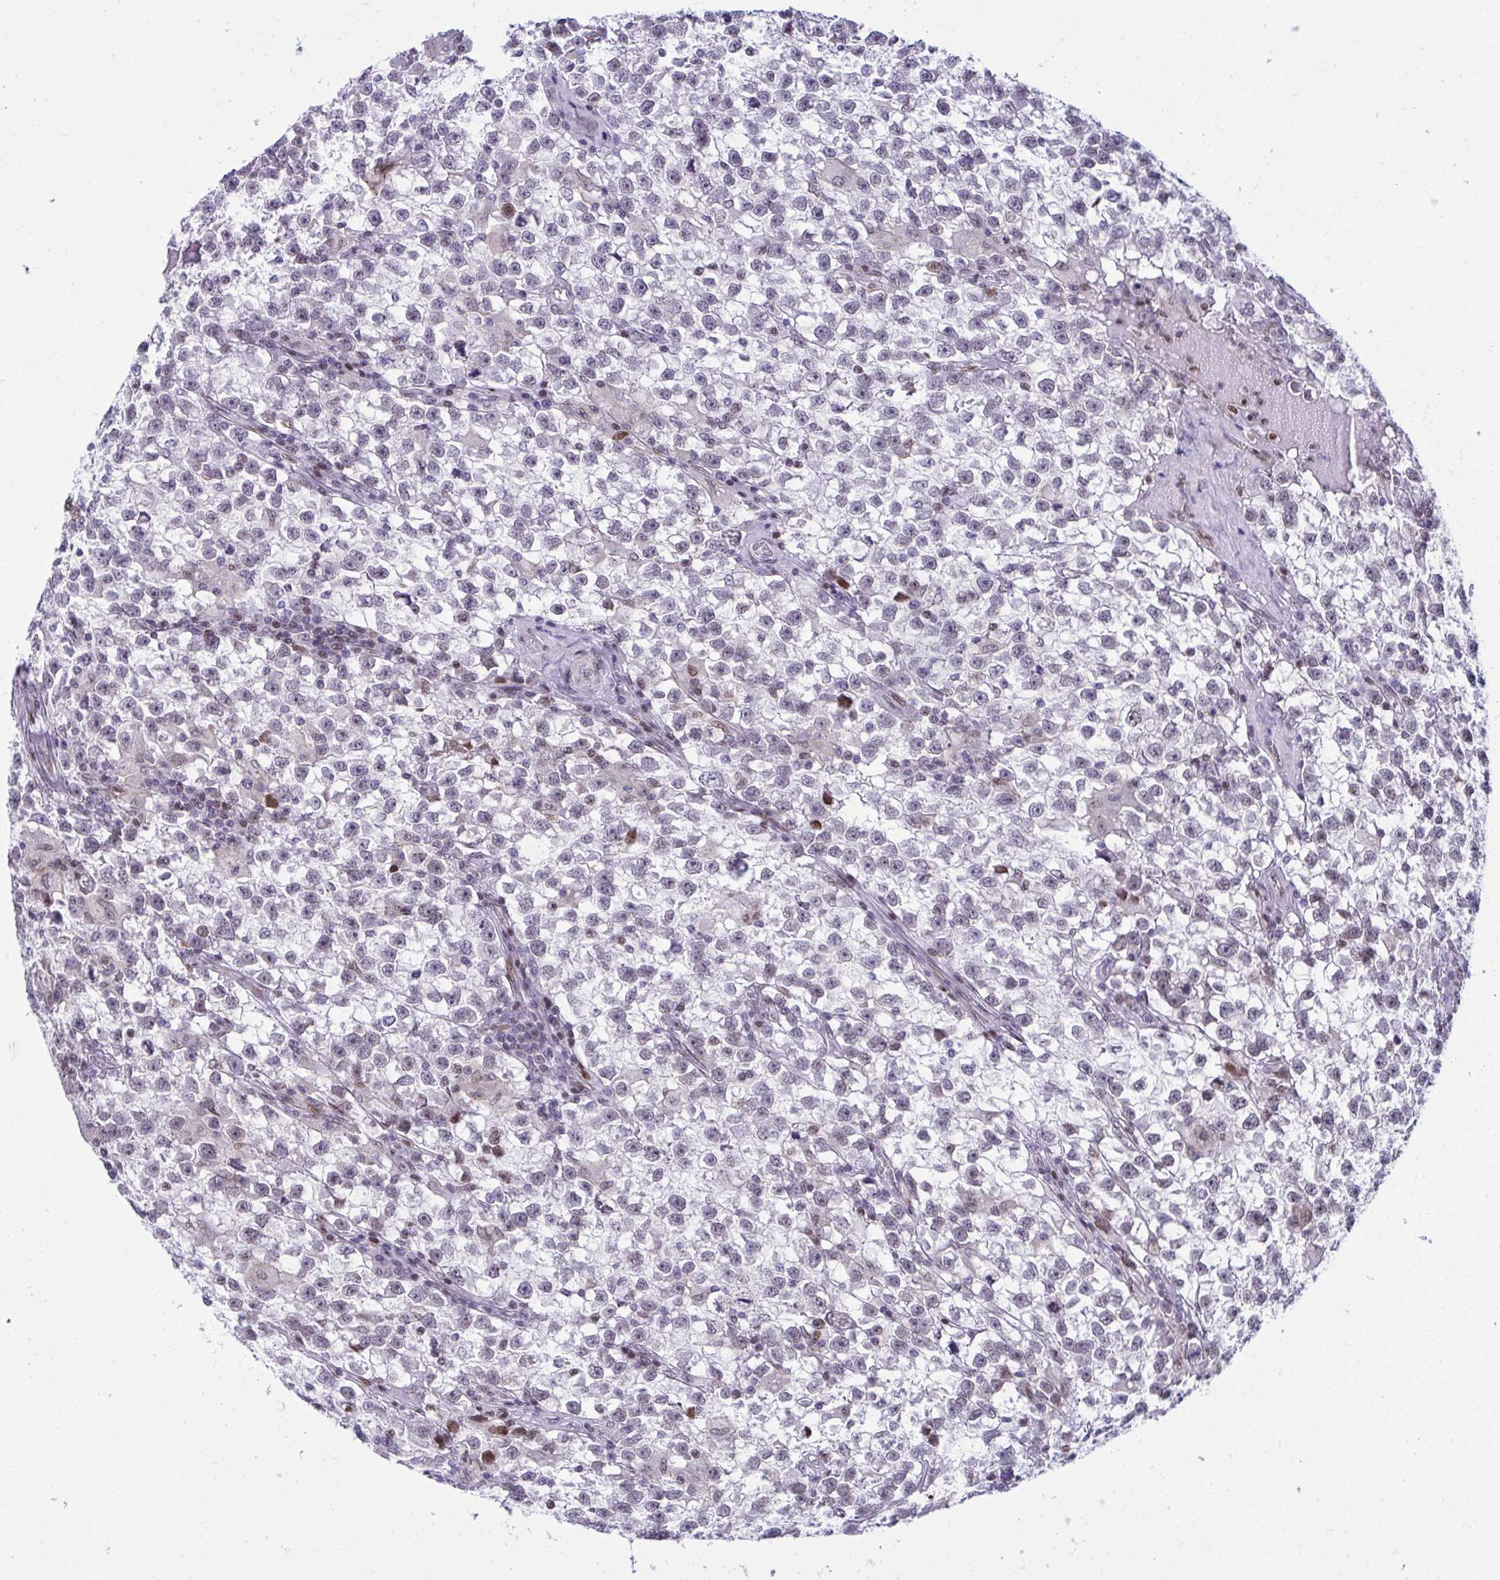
{"staining": {"intensity": "weak", "quantity": "<25%", "location": "nuclear"}, "tissue": "testis cancer", "cell_type": "Tumor cells", "image_type": "cancer", "snomed": [{"axis": "morphology", "description": "Seminoma, NOS"}, {"axis": "topography", "description": "Testis"}], "caption": "A high-resolution histopathology image shows immunohistochemistry (IHC) staining of seminoma (testis), which demonstrates no significant expression in tumor cells. (Stains: DAB (3,3'-diaminobenzidine) immunohistochemistry with hematoxylin counter stain, Microscopy: brightfield microscopy at high magnification).", "gene": "ZFHX3", "patient": {"sex": "male", "age": 31}}